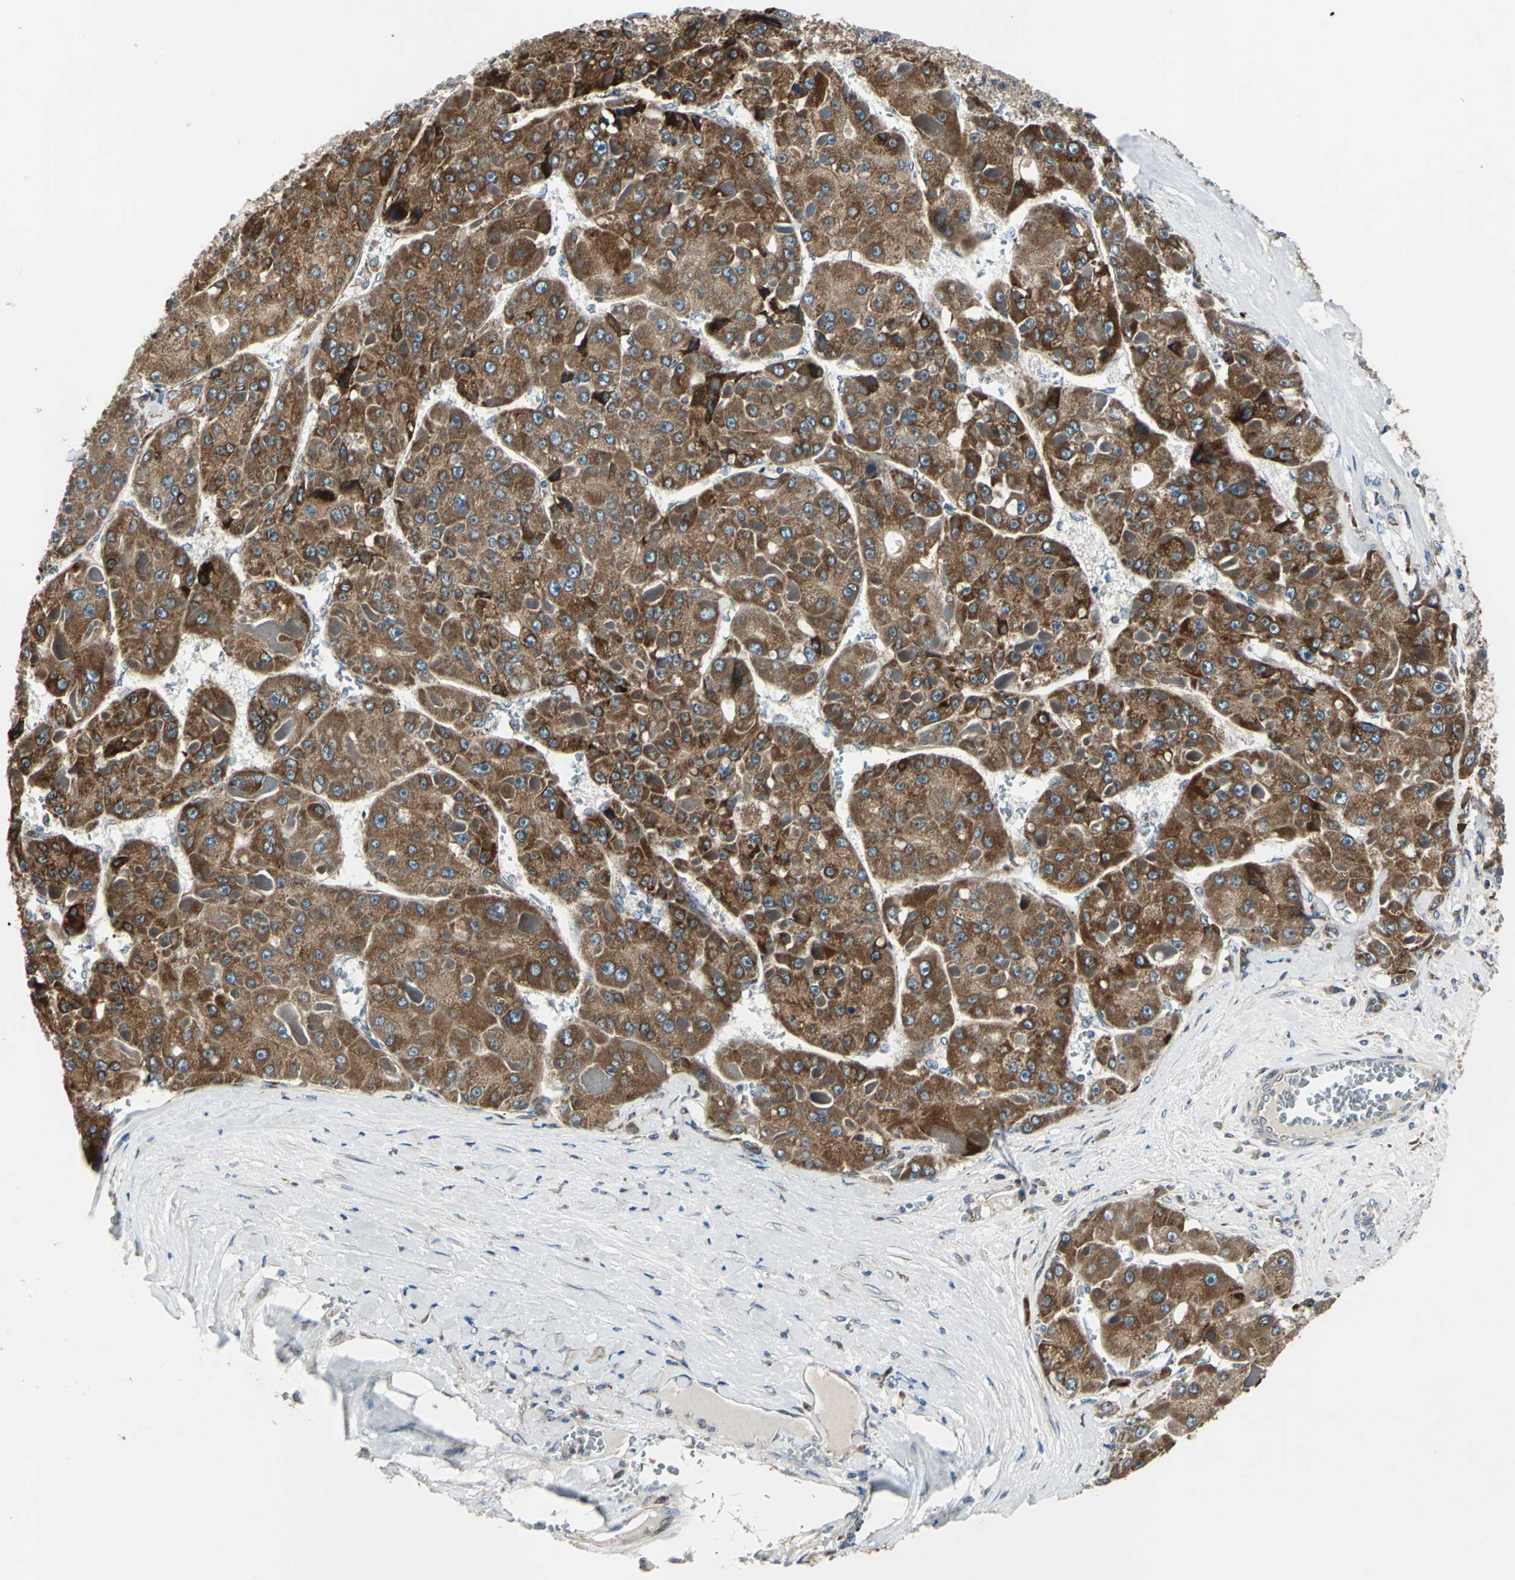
{"staining": {"intensity": "strong", "quantity": ">75%", "location": "cytoplasmic/membranous"}, "tissue": "liver cancer", "cell_type": "Tumor cells", "image_type": "cancer", "snomed": [{"axis": "morphology", "description": "Carcinoma, Hepatocellular, NOS"}, {"axis": "topography", "description": "Liver"}], "caption": "Protein staining of liver hepatocellular carcinoma tissue displays strong cytoplasmic/membranous positivity in about >75% of tumor cells.", "gene": "HTATIP2", "patient": {"sex": "female", "age": 73}}